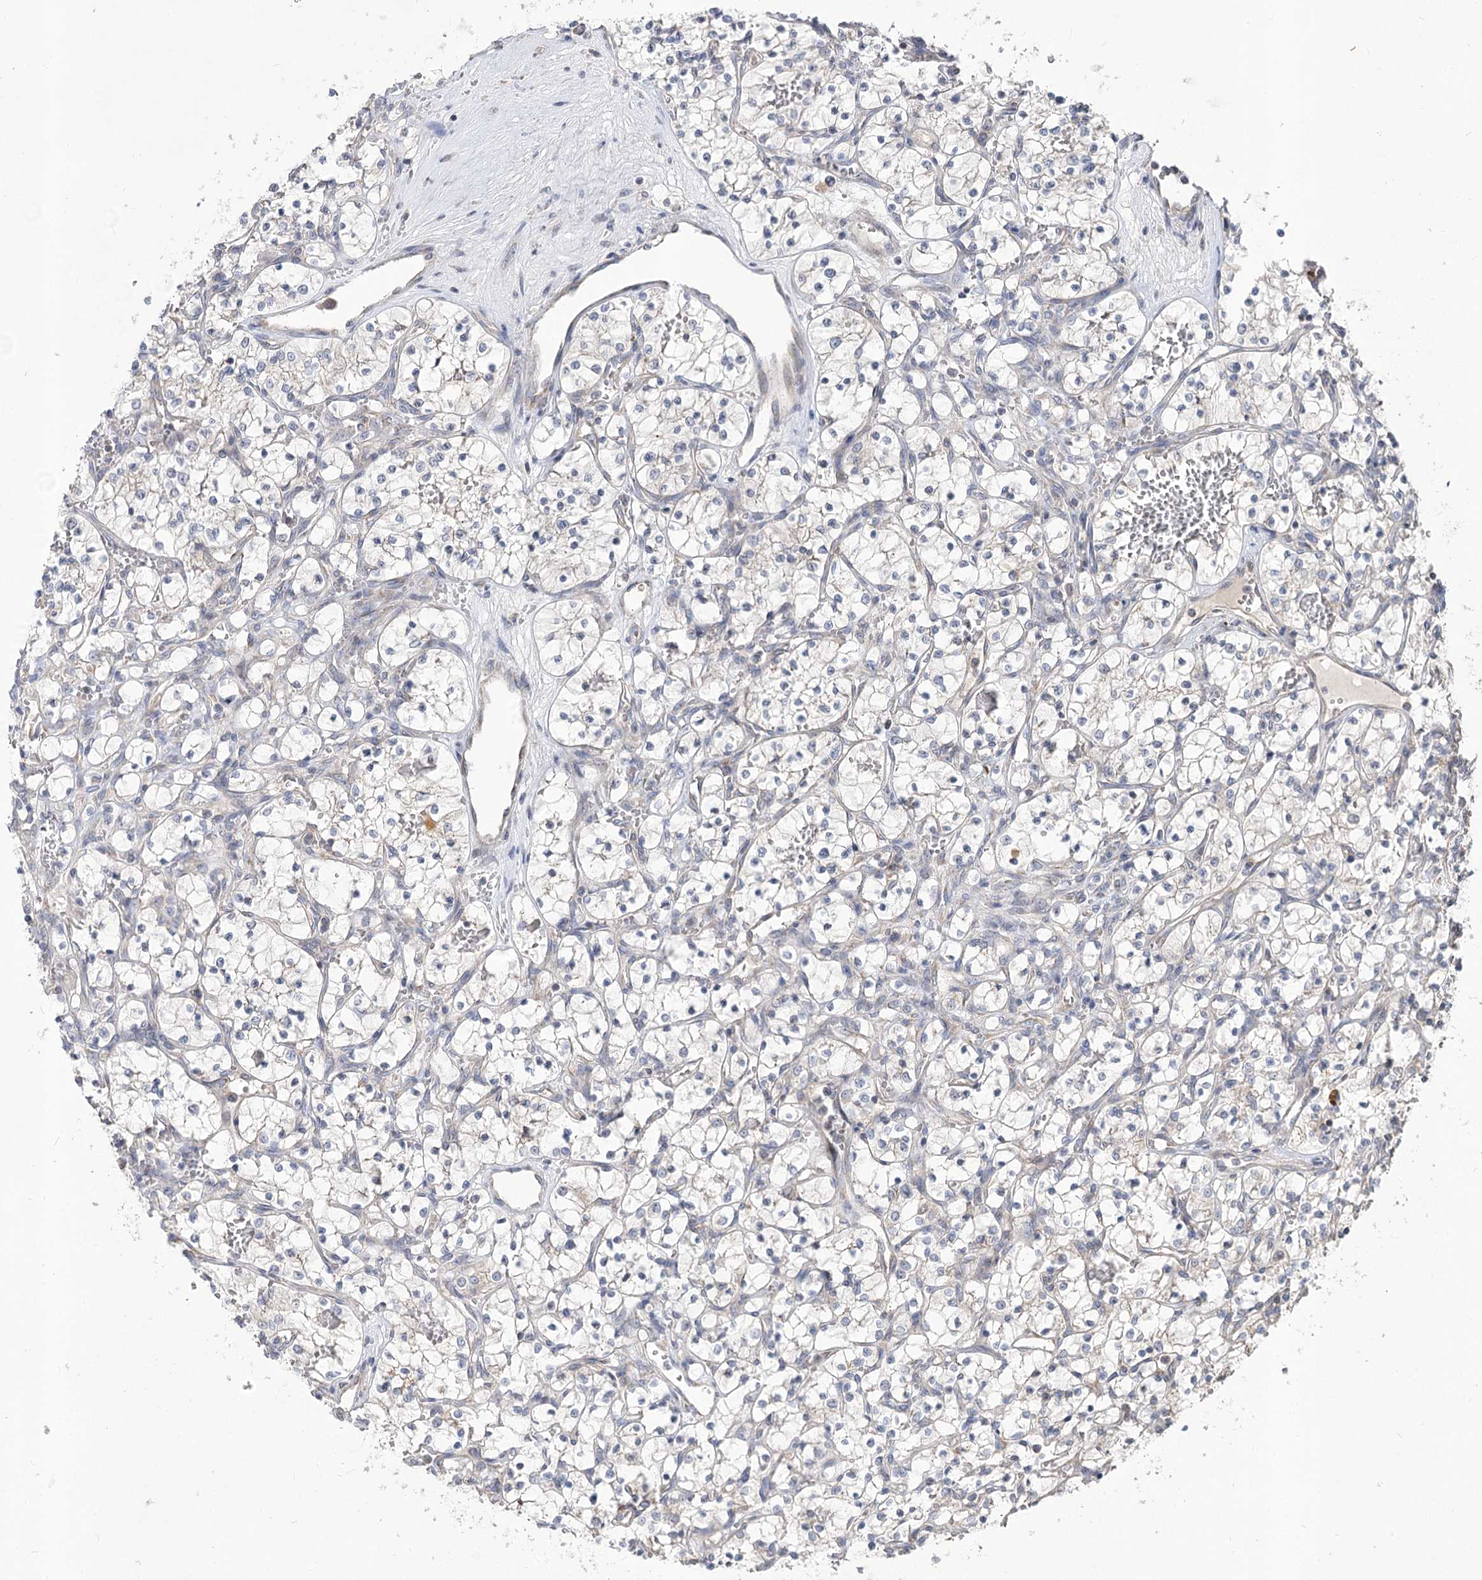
{"staining": {"intensity": "negative", "quantity": "none", "location": "none"}, "tissue": "renal cancer", "cell_type": "Tumor cells", "image_type": "cancer", "snomed": [{"axis": "morphology", "description": "Adenocarcinoma, NOS"}, {"axis": "topography", "description": "Kidney"}], "caption": "Immunohistochemical staining of renal cancer (adenocarcinoma) shows no significant staining in tumor cells. (DAB (3,3'-diaminobenzidine) immunohistochemistry, high magnification).", "gene": "STT3B", "patient": {"sex": "female", "age": 69}}